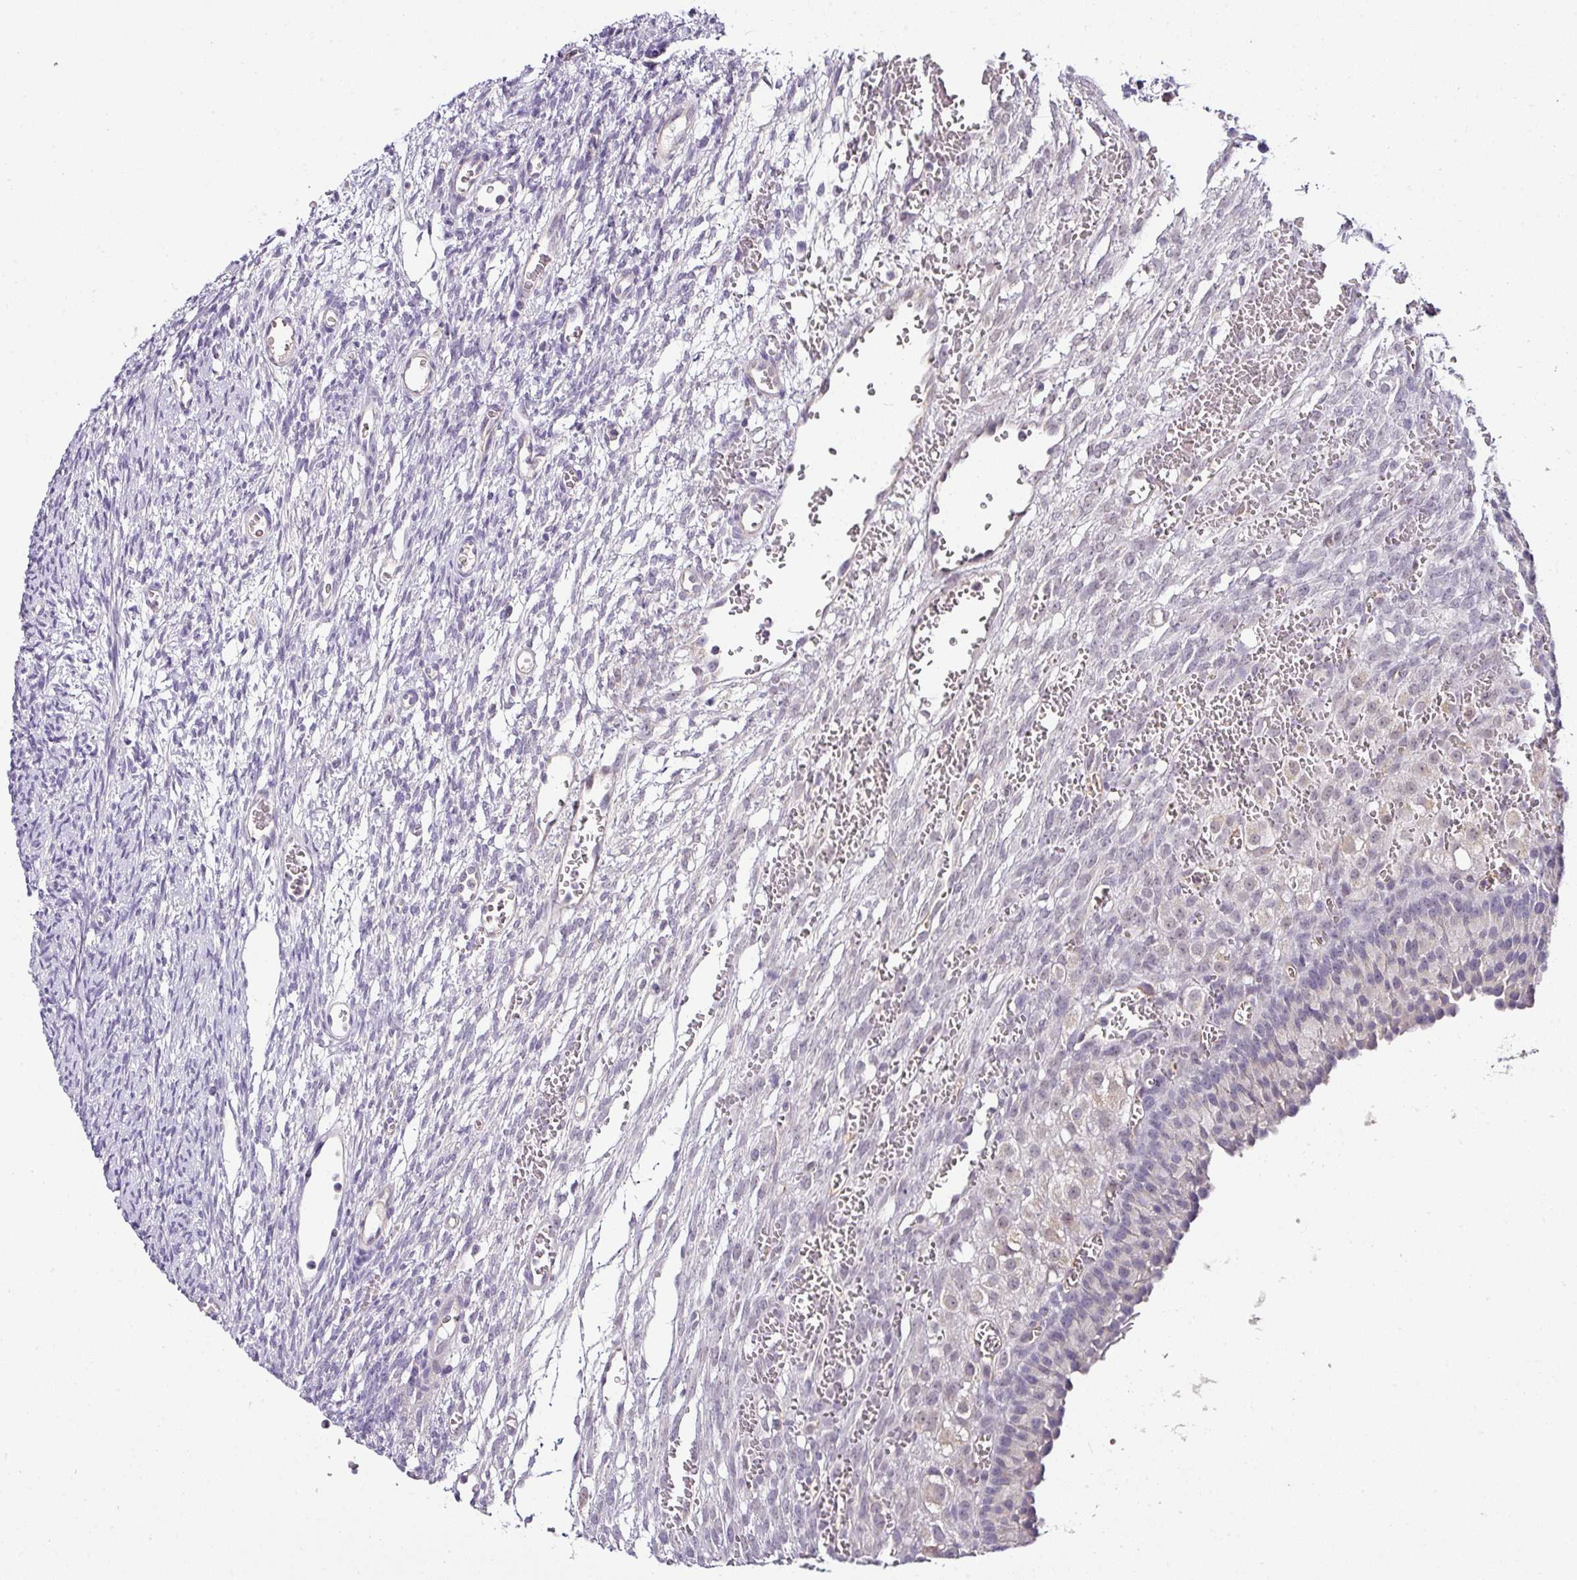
{"staining": {"intensity": "negative", "quantity": "none", "location": "none"}, "tissue": "ovary", "cell_type": "Ovarian stroma cells", "image_type": "normal", "snomed": [{"axis": "morphology", "description": "Normal tissue, NOS"}, {"axis": "topography", "description": "Ovary"}], "caption": "This is a micrograph of immunohistochemistry (IHC) staining of normal ovary, which shows no staining in ovarian stroma cells. (DAB (3,3'-diaminobenzidine) immunohistochemistry with hematoxylin counter stain).", "gene": "NAPSA", "patient": {"sex": "female", "age": 39}}